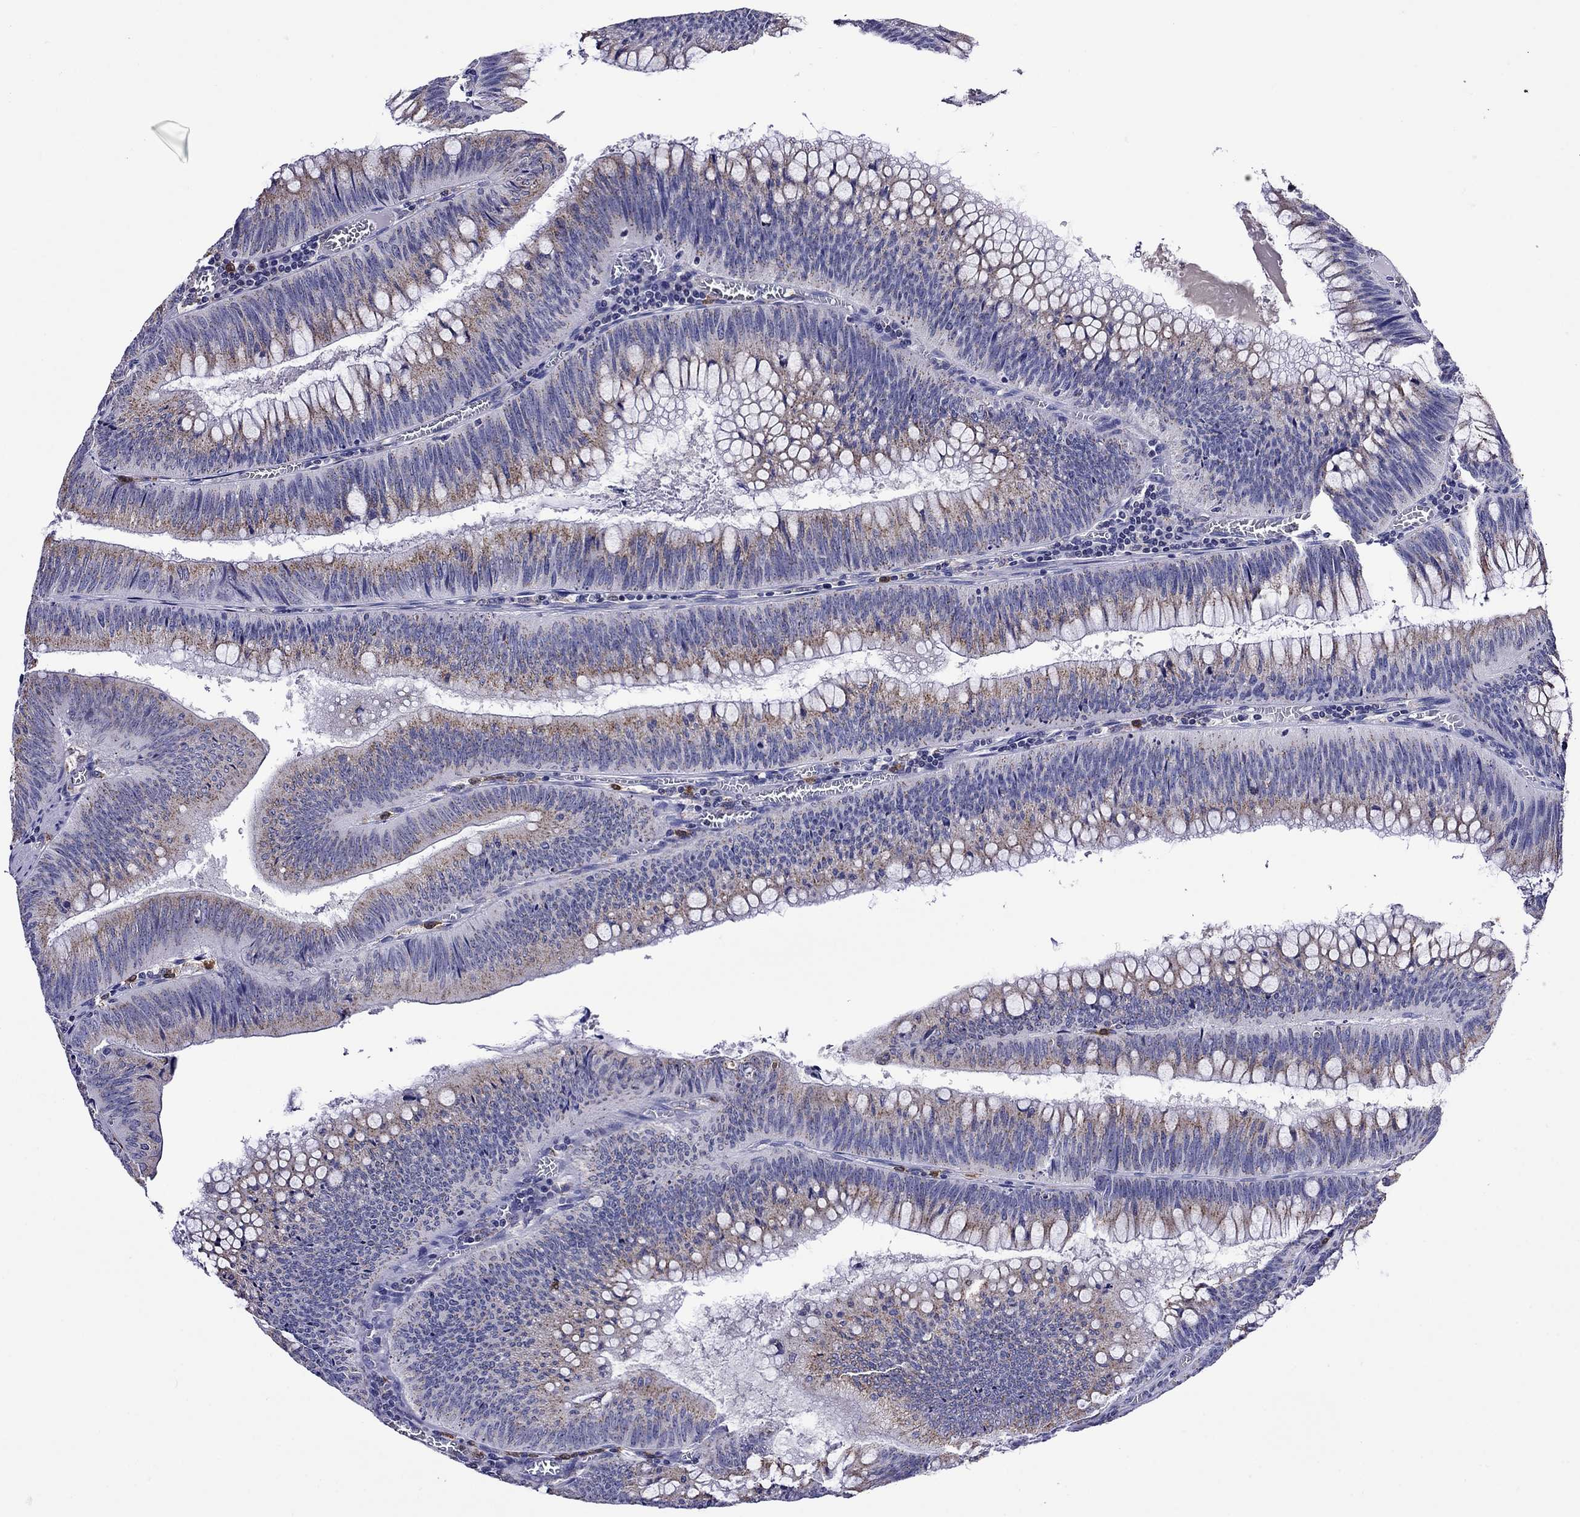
{"staining": {"intensity": "weak", "quantity": ">75%", "location": "cytoplasmic/membranous"}, "tissue": "colorectal cancer", "cell_type": "Tumor cells", "image_type": "cancer", "snomed": [{"axis": "morphology", "description": "Adenocarcinoma, NOS"}, {"axis": "topography", "description": "Rectum"}], "caption": "Colorectal cancer tissue displays weak cytoplasmic/membranous expression in approximately >75% of tumor cells", "gene": "SCG2", "patient": {"sex": "female", "age": 72}}